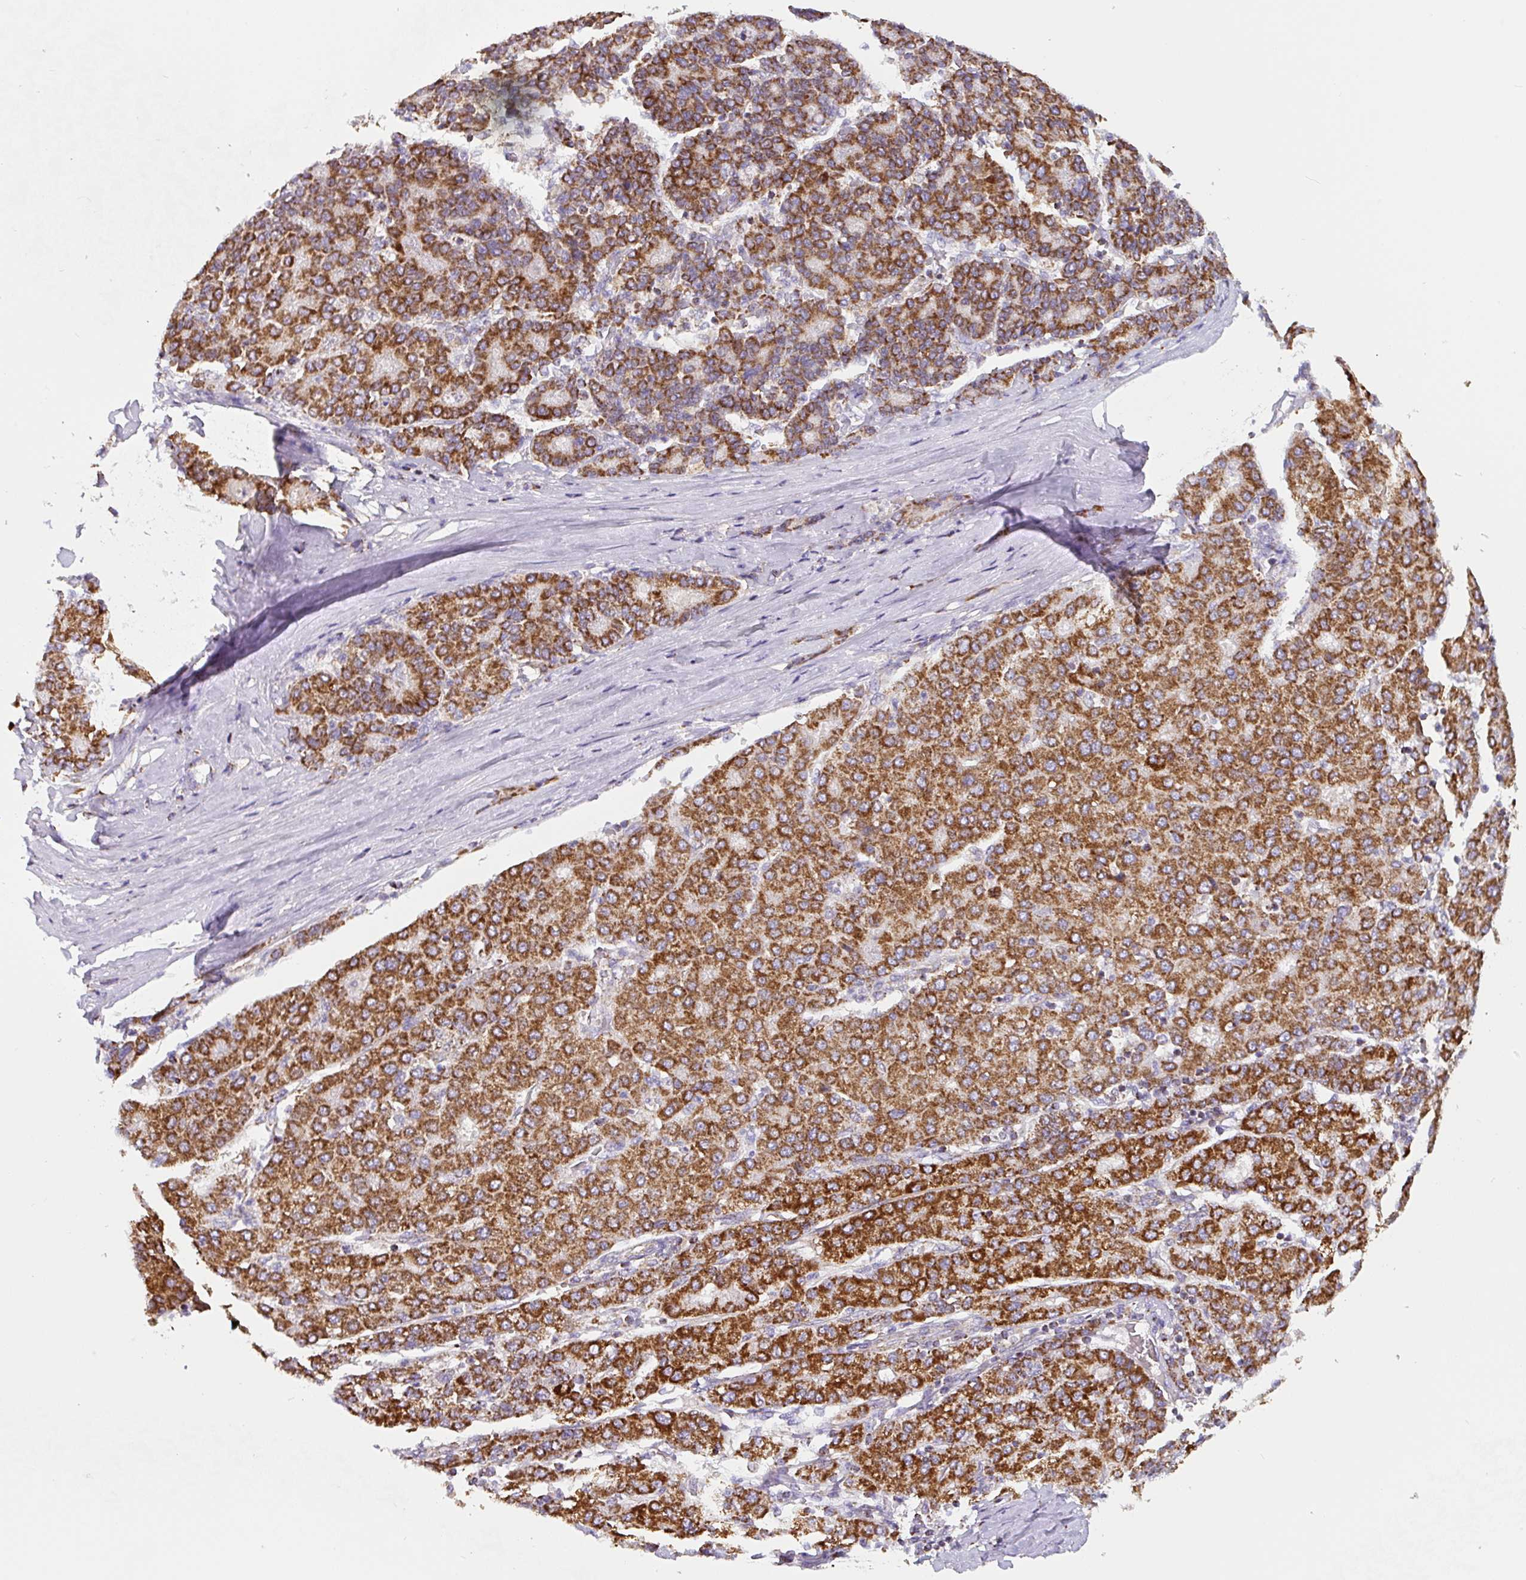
{"staining": {"intensity": "strong", "quantity": ">75%", "location": "cytoplasmic/membranous"}, "tissue": "liver cancer", "cell_type": "Tumor cells", "image_type": "cancer", "snomed": [{"axis": "morphology", "description": "Carcinoma, Hepatocellular, NOS"}, {"axis": "topography", "description": "Liver"}], "caption": "This image demonstrates immunohistochemistry (IHC) staining of liver cancer, with high strong cytoplasmic/membranous staining in about >75% of tumor cells.", "gene": "MT-CO2", "patient": {"sex": "male", "age": 65}}